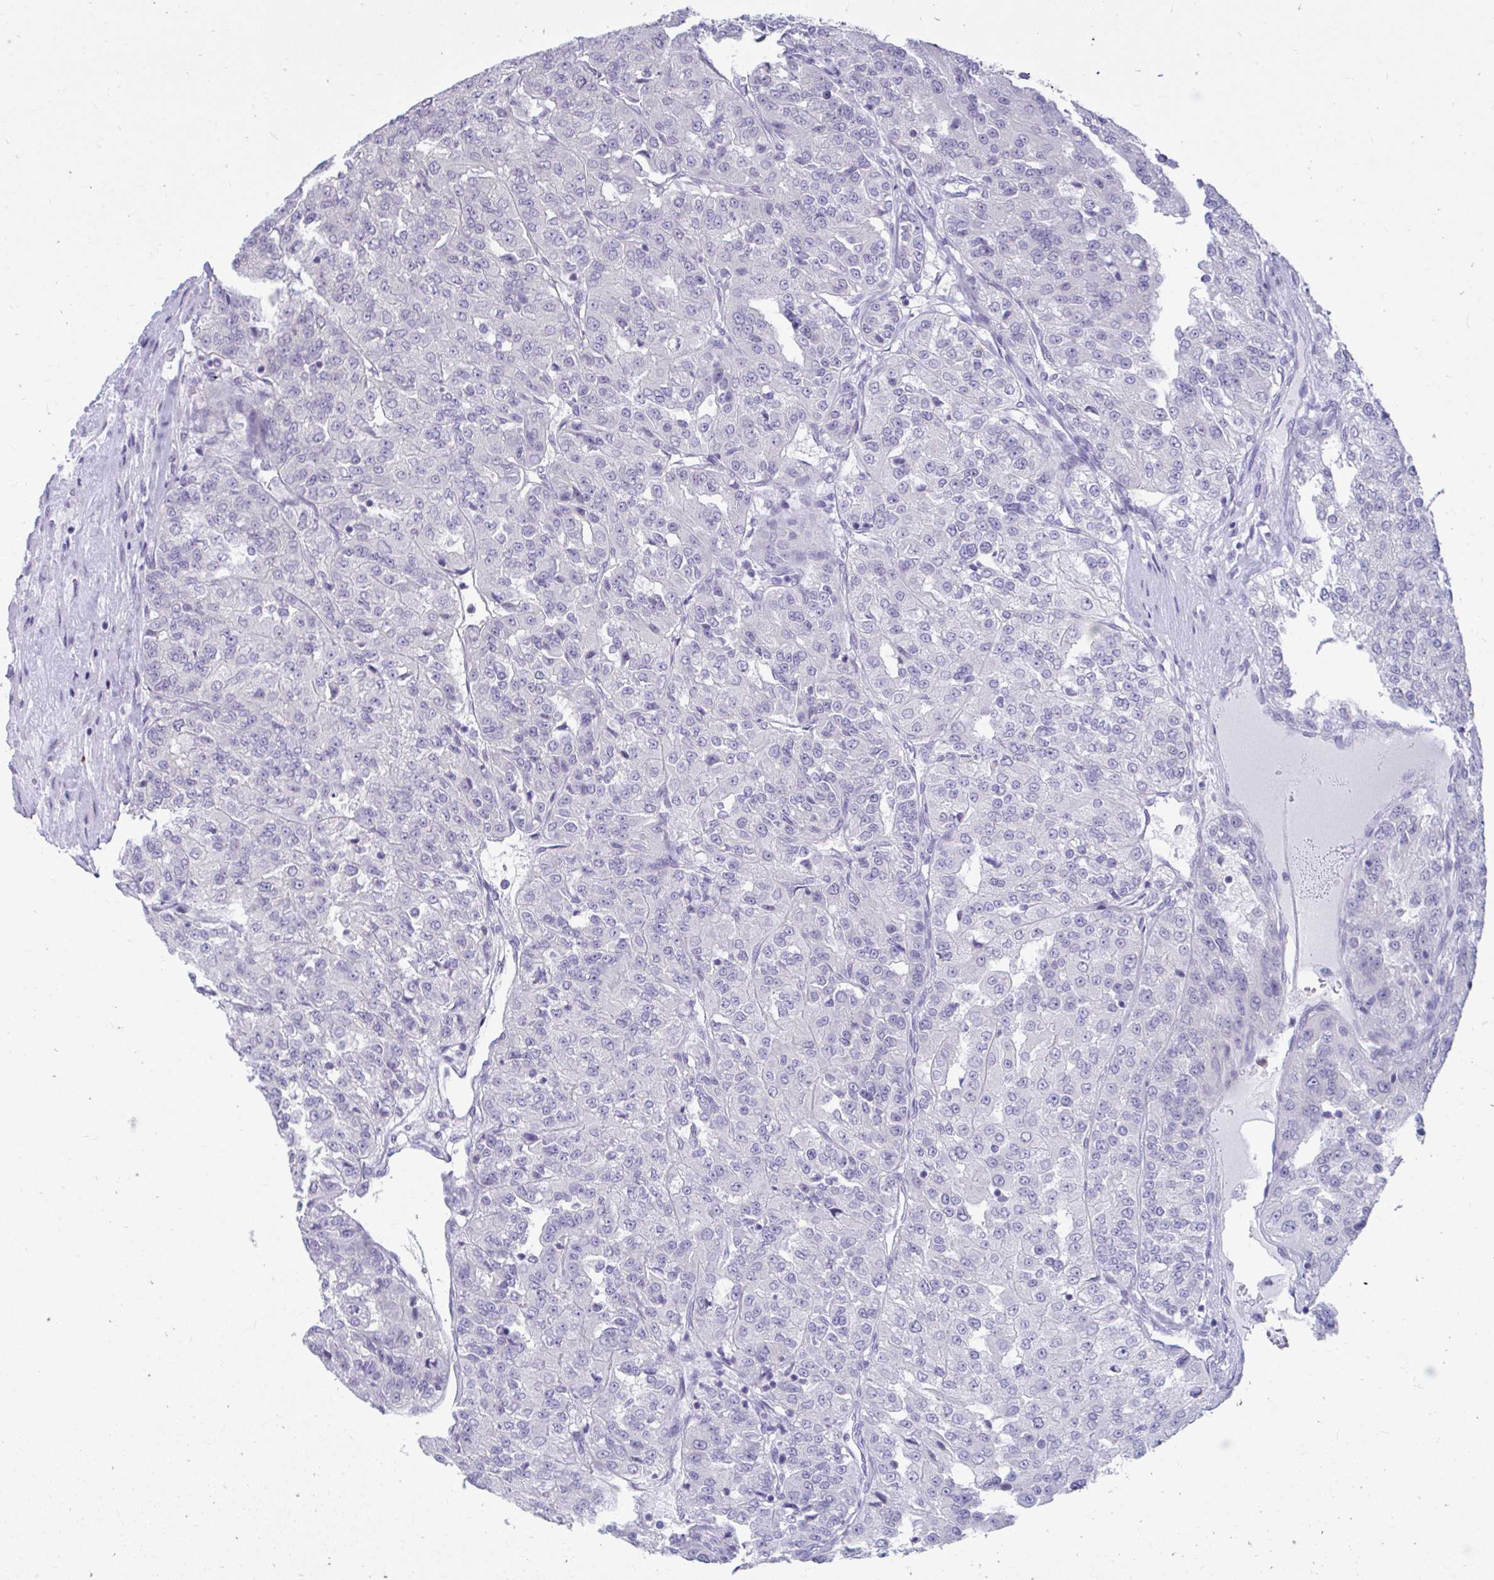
{"staining": {"intensity": "negative", "quantity": "none", "location": "none"}, "tissue": "renal cancer", "cell_type": "Tumor cells", "image_type": "cancer", "snomed": [{"axis": "morphology", "description": "Adenocarcinoma, NOS"}, {"axis": "topography", "description": "Kidney"}], "caption": "Tumor cells show no significant positivity in adenocarcinoma (renal). The staining is performed using DAB brown chromogen with nuclei counter-stained in using hematoxylin.", "gene": "CSE1L", "patient": {"sex": "female", "age": 63}}